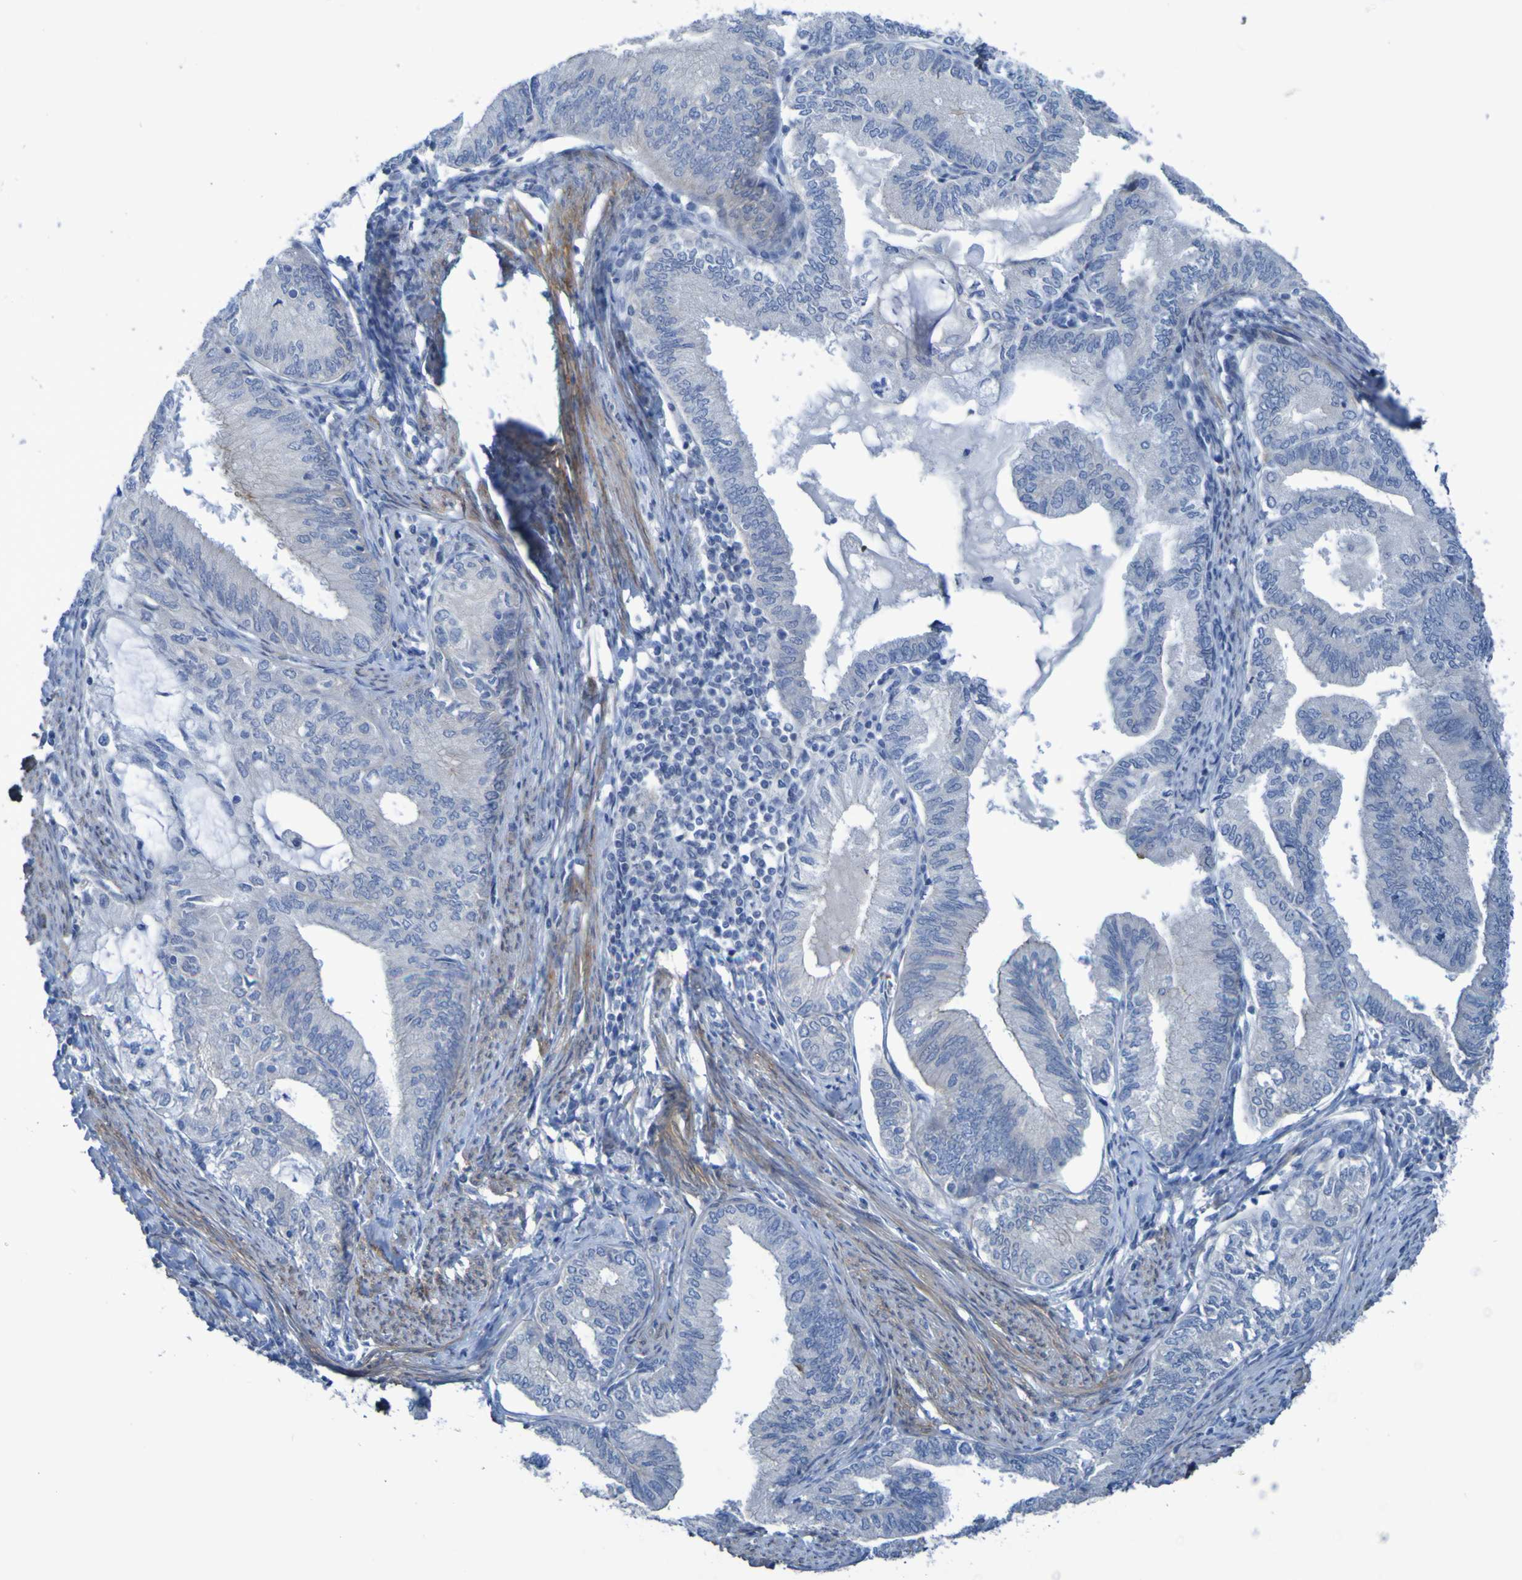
{"staining": {"intensity": "negative", "quantity": "none", "location": "none"}, "tissue": "endometrial cancer", "cell_type": "Tumor cells", "image_type": "cancer", "snomed": [{"axis": "morphology", "description": "Adenocarcinoma, NOS"}, {"axis": "topography", "description": "Endometrium"}], "caption": "The image displays no significant positivity in tumor cells of adenocarcinoma (endometrial).", "gene": "LPP", "patient": {"sex": "female", "age": 86}}